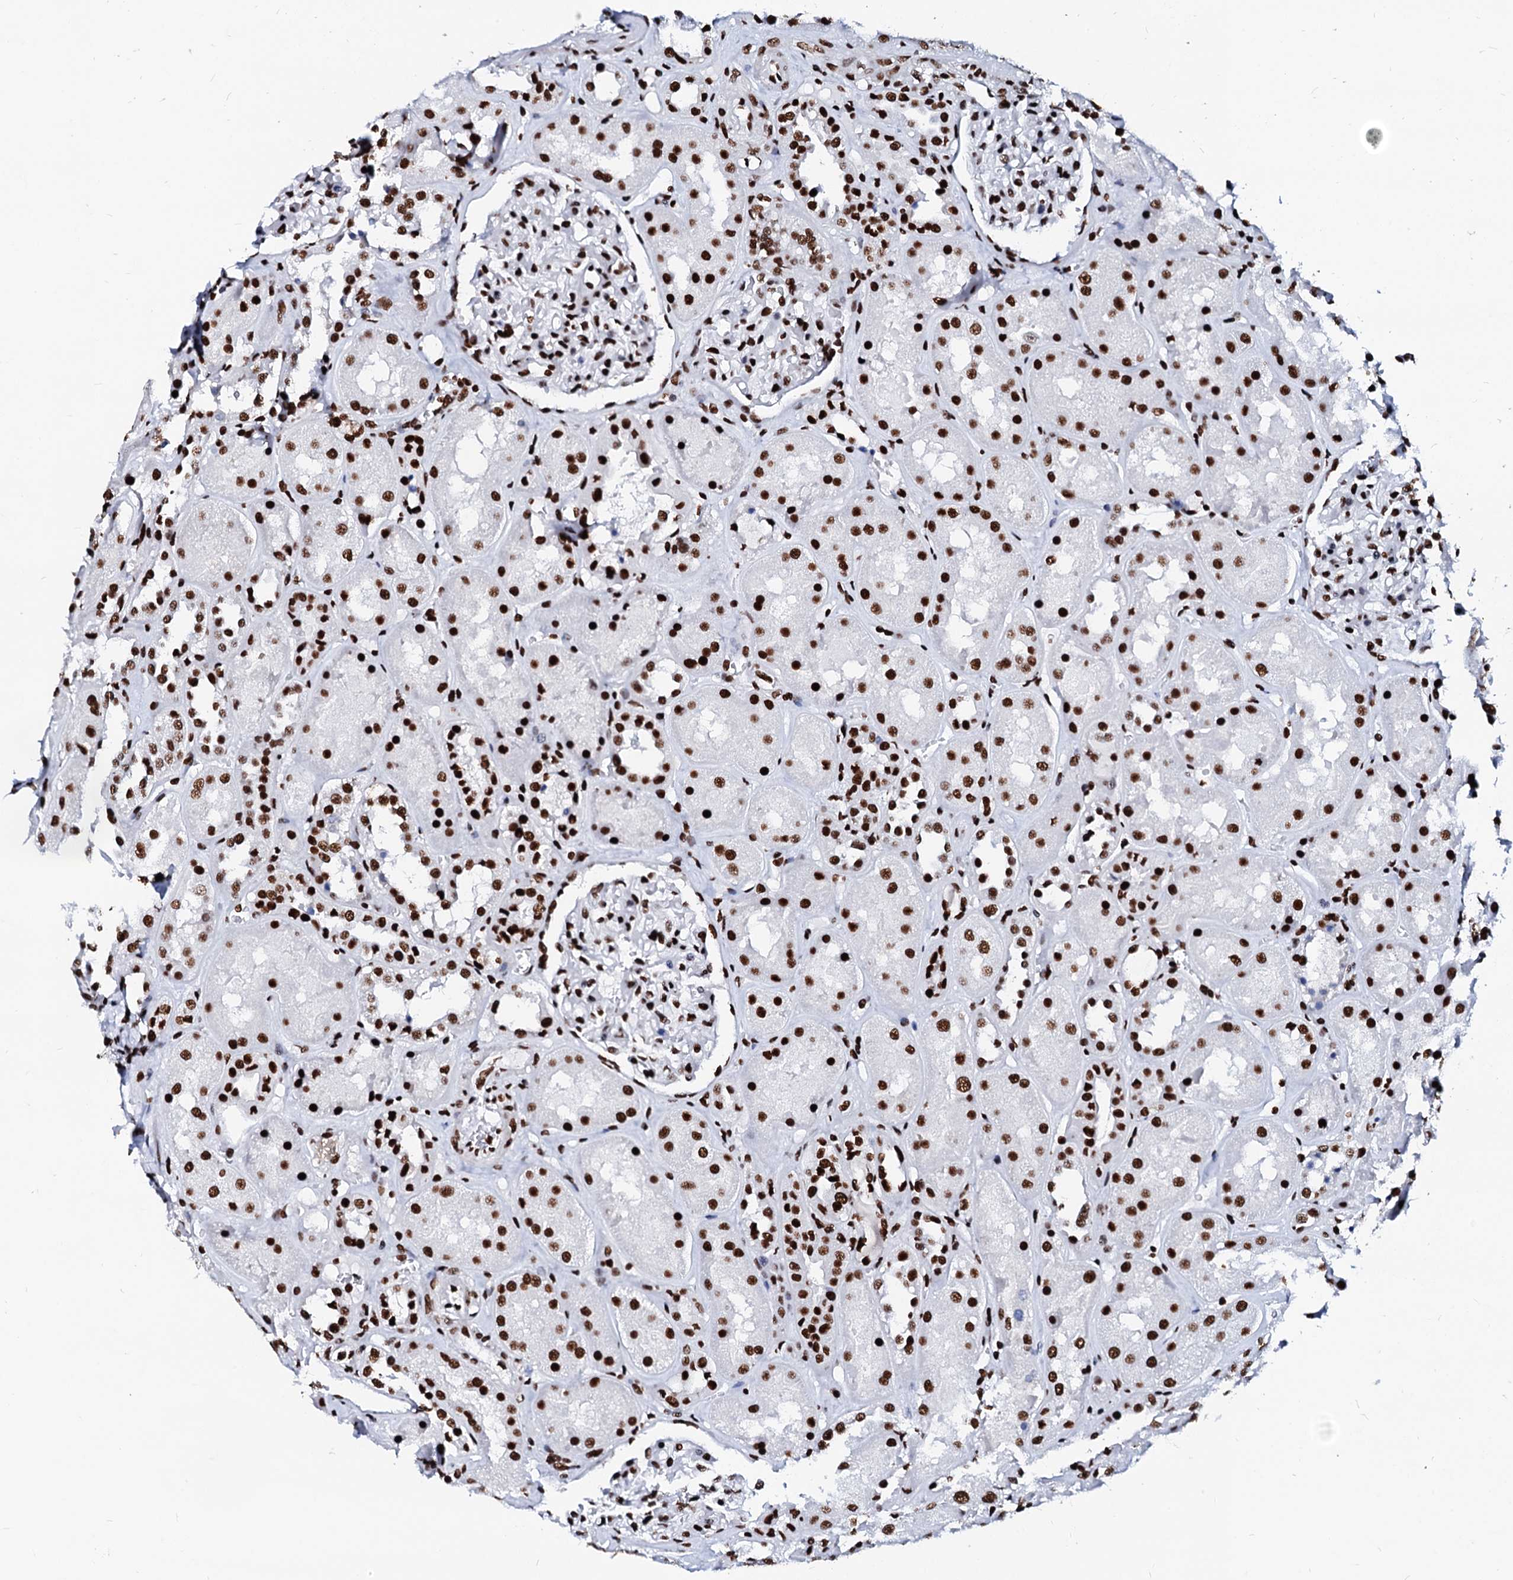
{"staining": {"intensity": "strong", "quantity": "25%-75%", "location": "nuclear"}, "tissue": "kidney", "cell_type": "Cells in glomeruli", "image_type": "normal", "snomed": [{"axis": "morphology", "description": "Normal tissue, NOS"}, {"axis": "topography", "description": "Kidney"}], "caption": "Benign kidney exhibits strong nuclear positivity in approximately 25%-75% of cells in glomeruli The staining was performed using DAB (3,3'-diaminobenzidine), with brown indicating positive protein expression. Nuclei are stained blue with hematoxylin..", "gene": "RALY", "patient": {"sex": "male", "age": 70}}